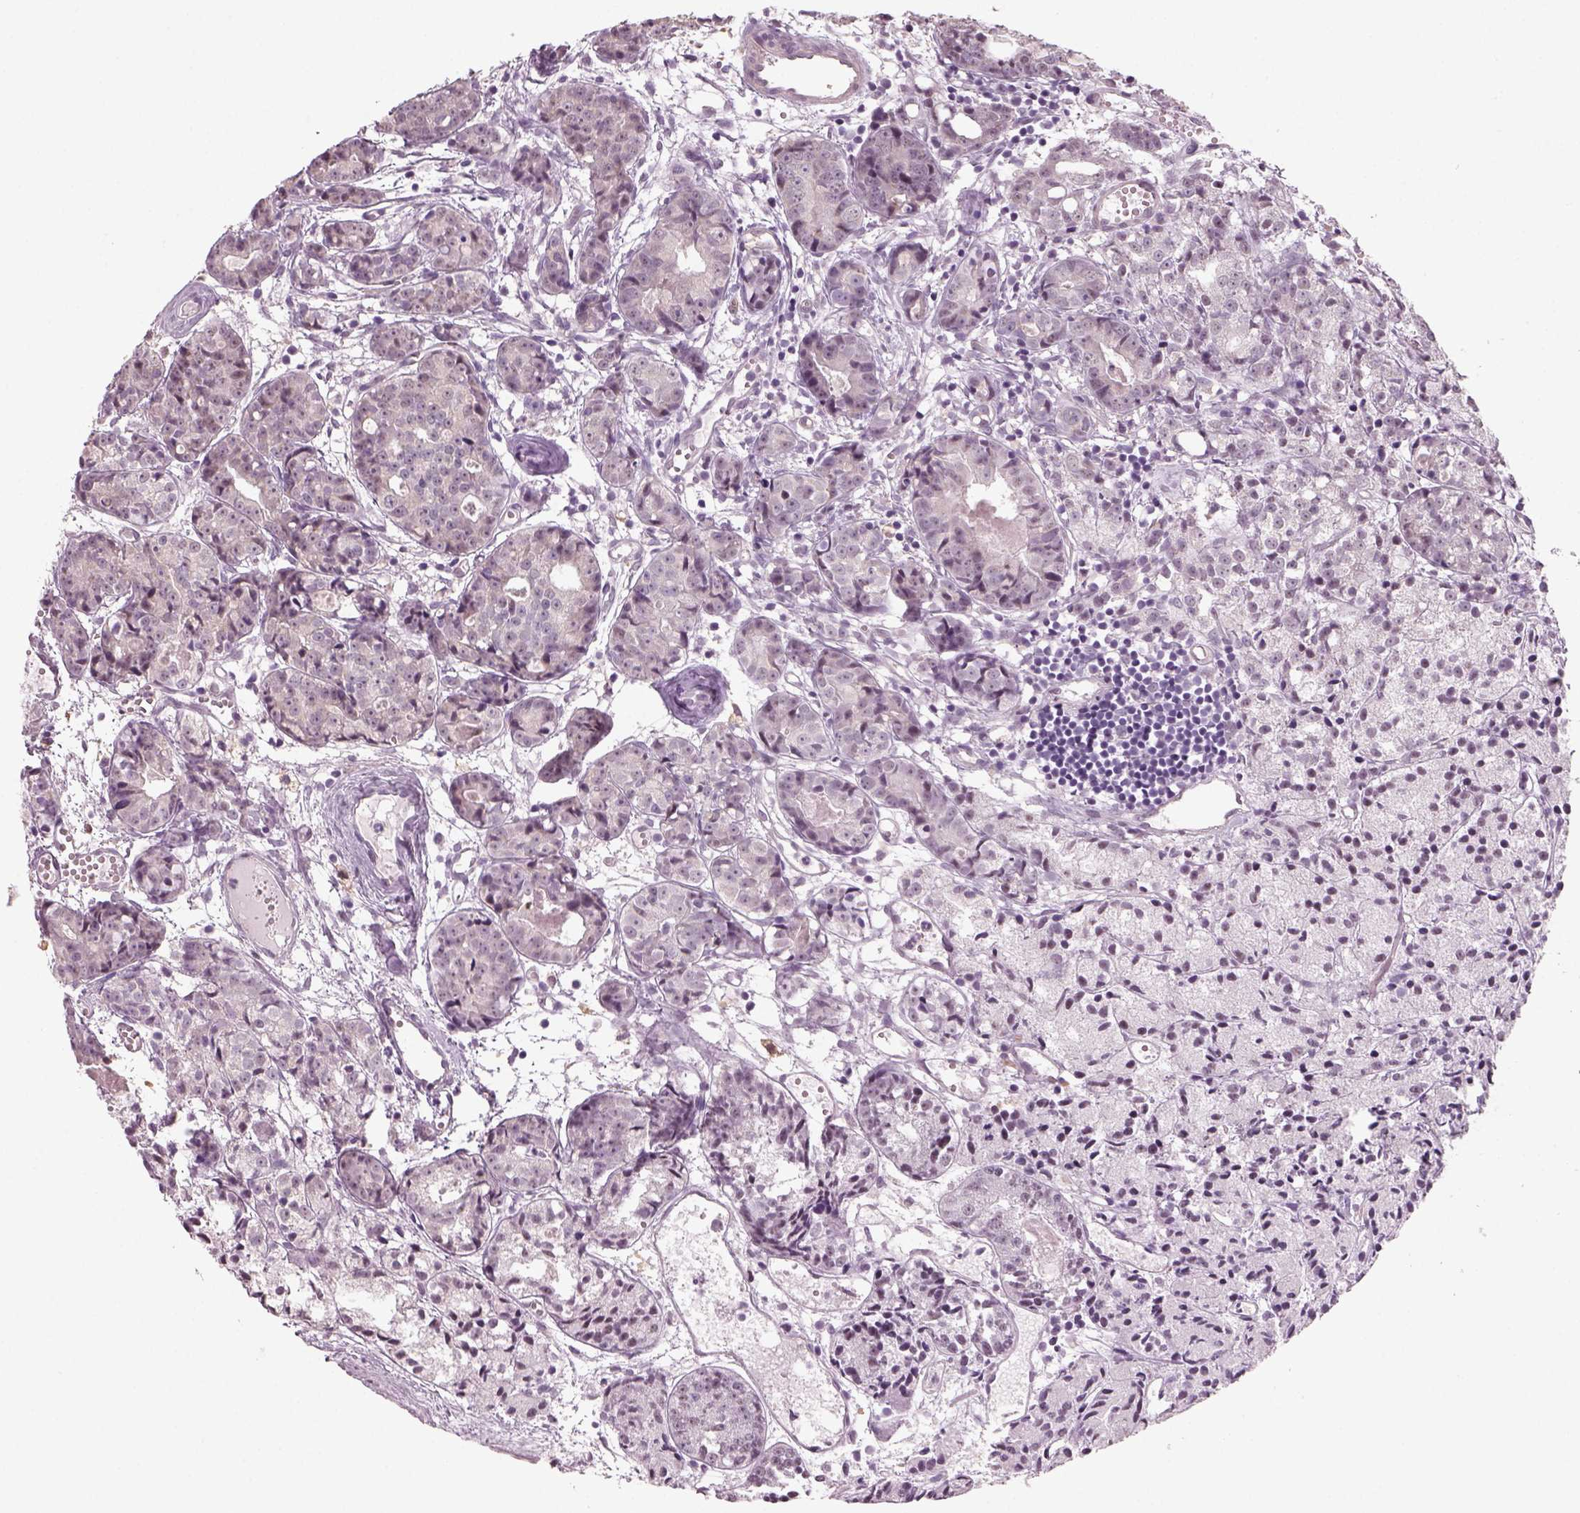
{"staining": {"intensity": "negative", "quantity": "none", "location": "none"}, "tissue": "prostate cancer", "cell_type": "Tumor cells", "image_type": "cancer", "snomed": [{"axis": "morphology", "description": "Adenocarcinoma, Medium grade"}, {"axis": "topography", "description": "Prostate"}], "caption": "Protein analysis of prostate cancer displays no significant expression in tumor cells.", "gene": "NAT8", "patient": {"sex": "male", "age": 74}}